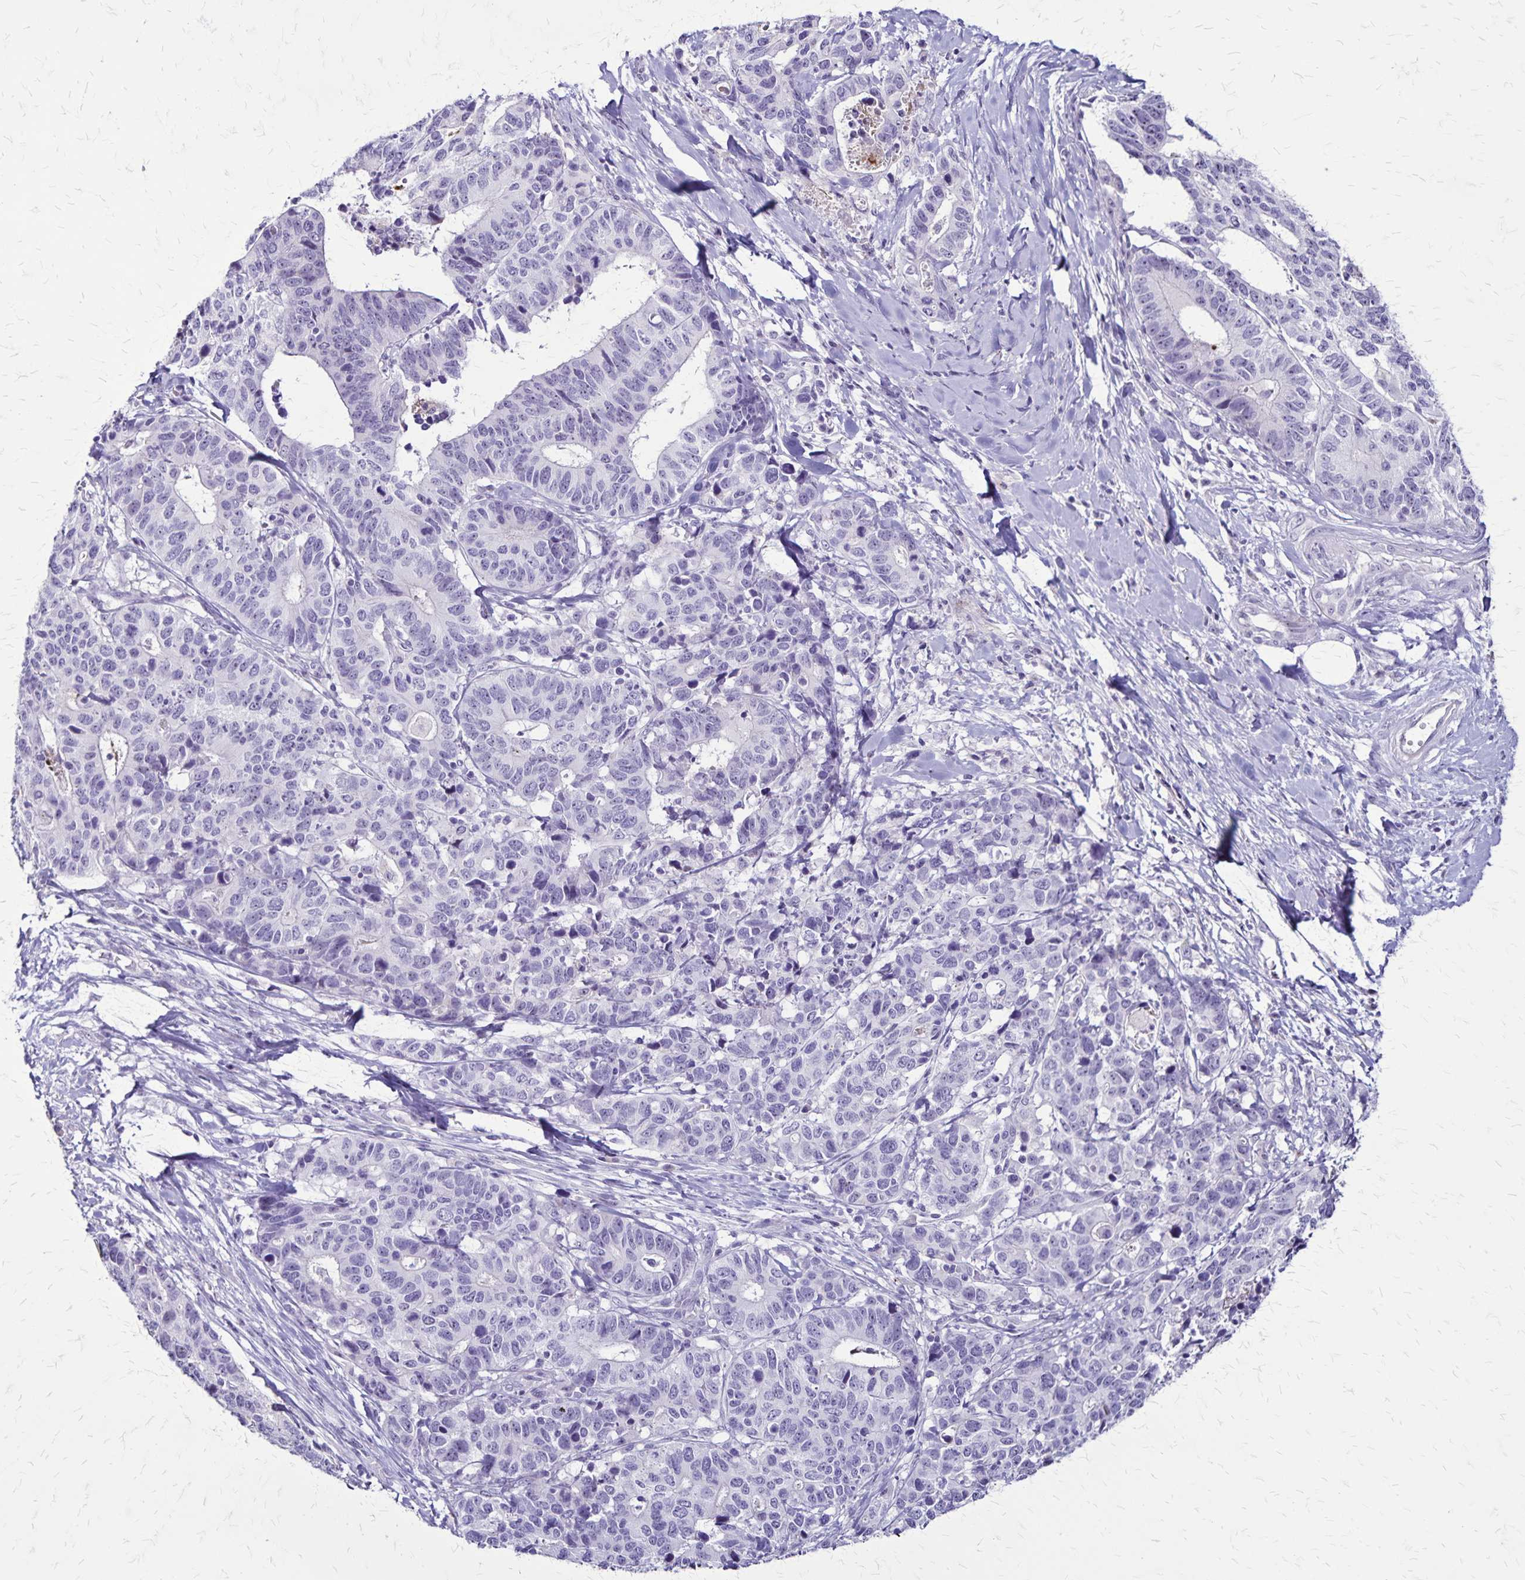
{"staining": {"intensity": "negative", "quantity": "none", "location": "none"}, "tissue": "stomach cancer", "cell_type": "Tumor cells", "image_type": "cancer", "snomed": [{"axis": "morphology", "description": "Adenocarcinoma, NOS"}, {"axis": "topography", "description": "Stomach, upper"}], "caption": "Immunohistochemistry (IHC) histopathology image of neoplastic tissue: stomach cancer (adenocarcinoma) stained with DAB (3,3'-diaminobenzidine) shows no significant protein staining in tumor cells.", "gene": "OR51B5", "patient": {"sex": "female", "age": 67}}